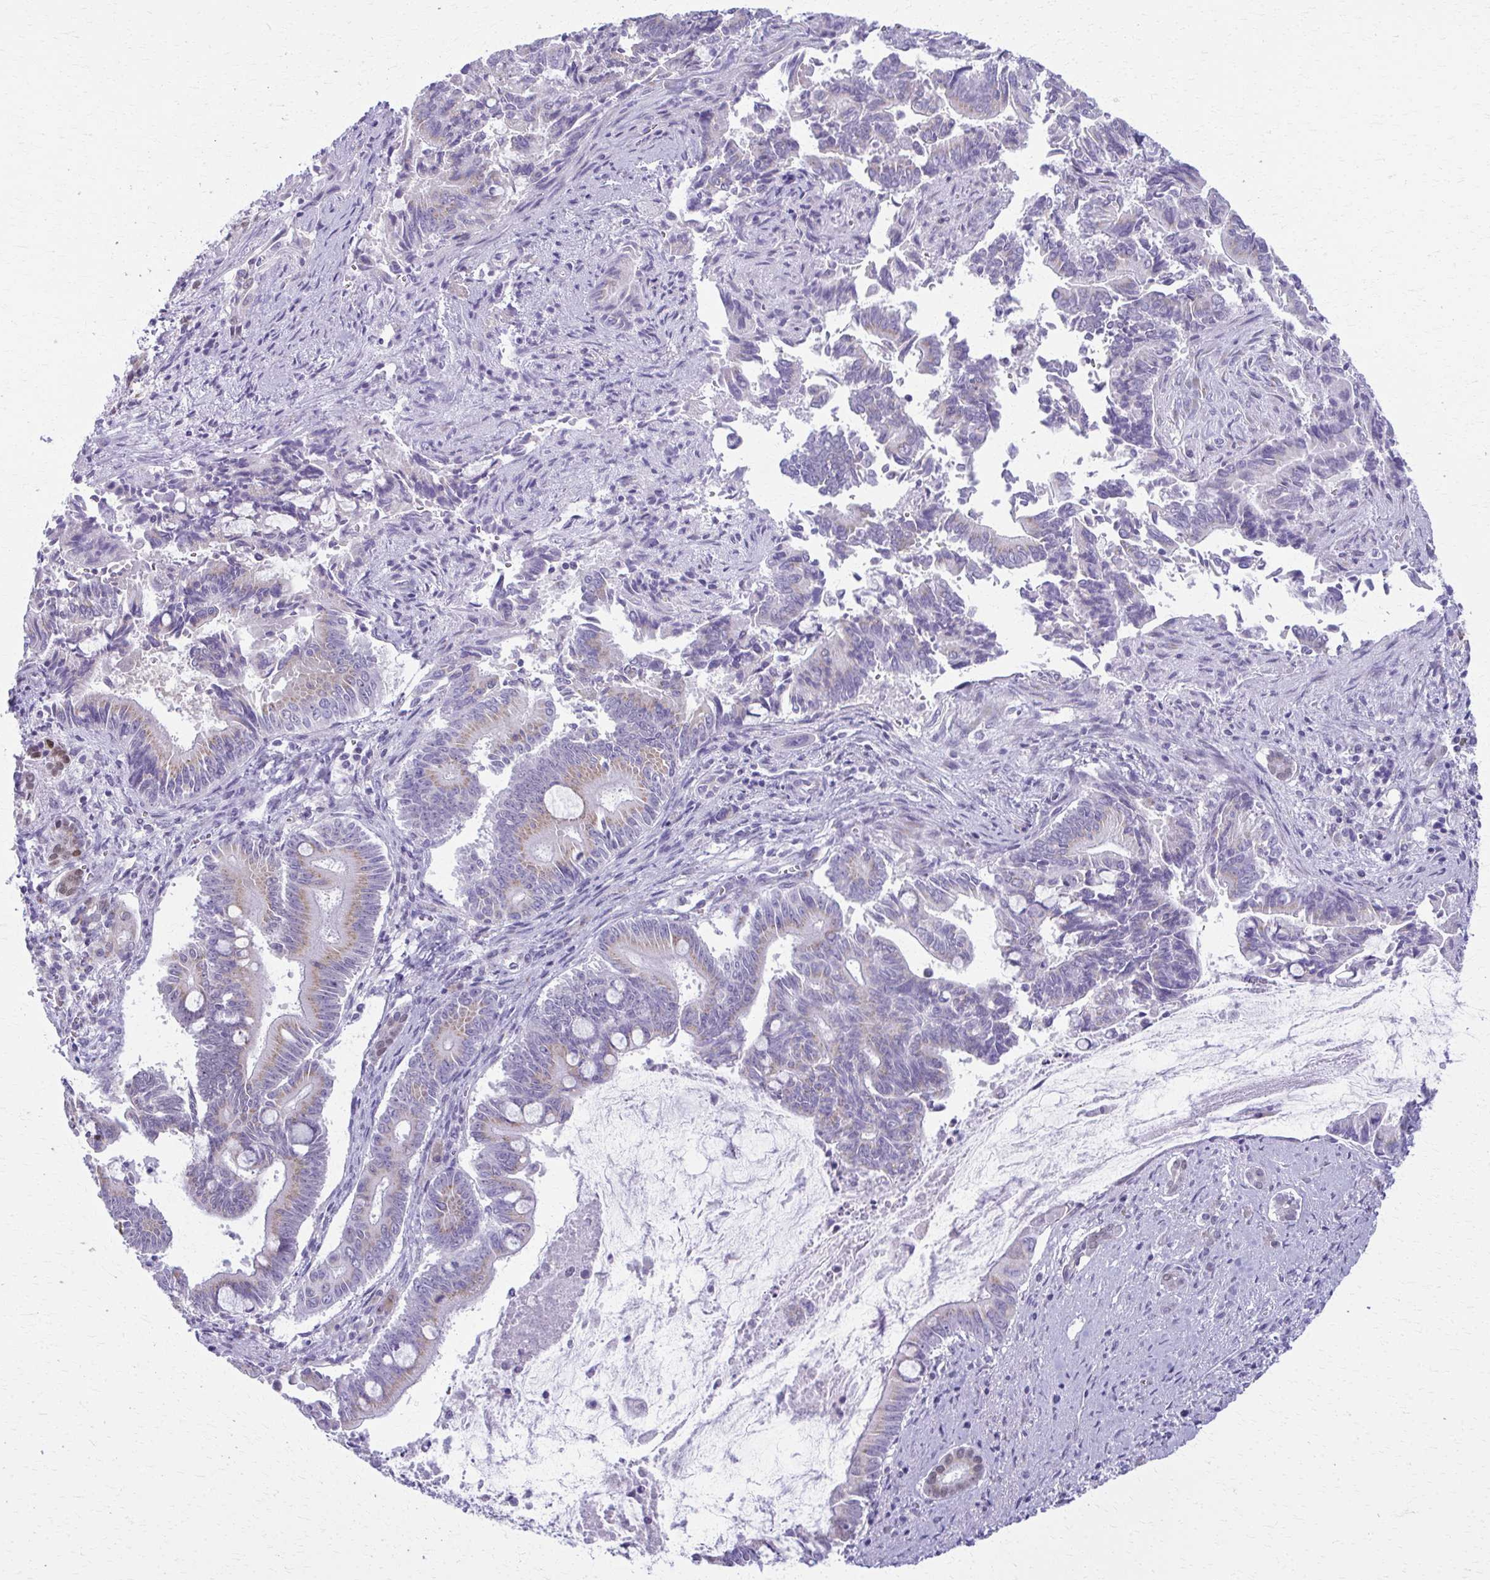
{"staining": {"intensity": "weak", "quantity": "<25%", "location": "cytoplasmic/membranous"}, "tissue": "pancreatic cancer", "cell_type": "Tumor cells", "image_type": "cancer", "snomed": [{"axis": "morphology", "description": "Adenocarcinoma, NOS"}, {"axis": "topography", "description": "Pancreas"}], "caption": "Immunohistochemistry (IHC) histopathology image of pancreatic adenocarcinoma stained for a protein (brown), which demonstrates no staining in tumor cells. (DAB immunohistochemistry (IHC) visualized using brightfield microscopy, high magnification).", "gene": "SCLY", "patient": {"sex": "male", "age": 68}}